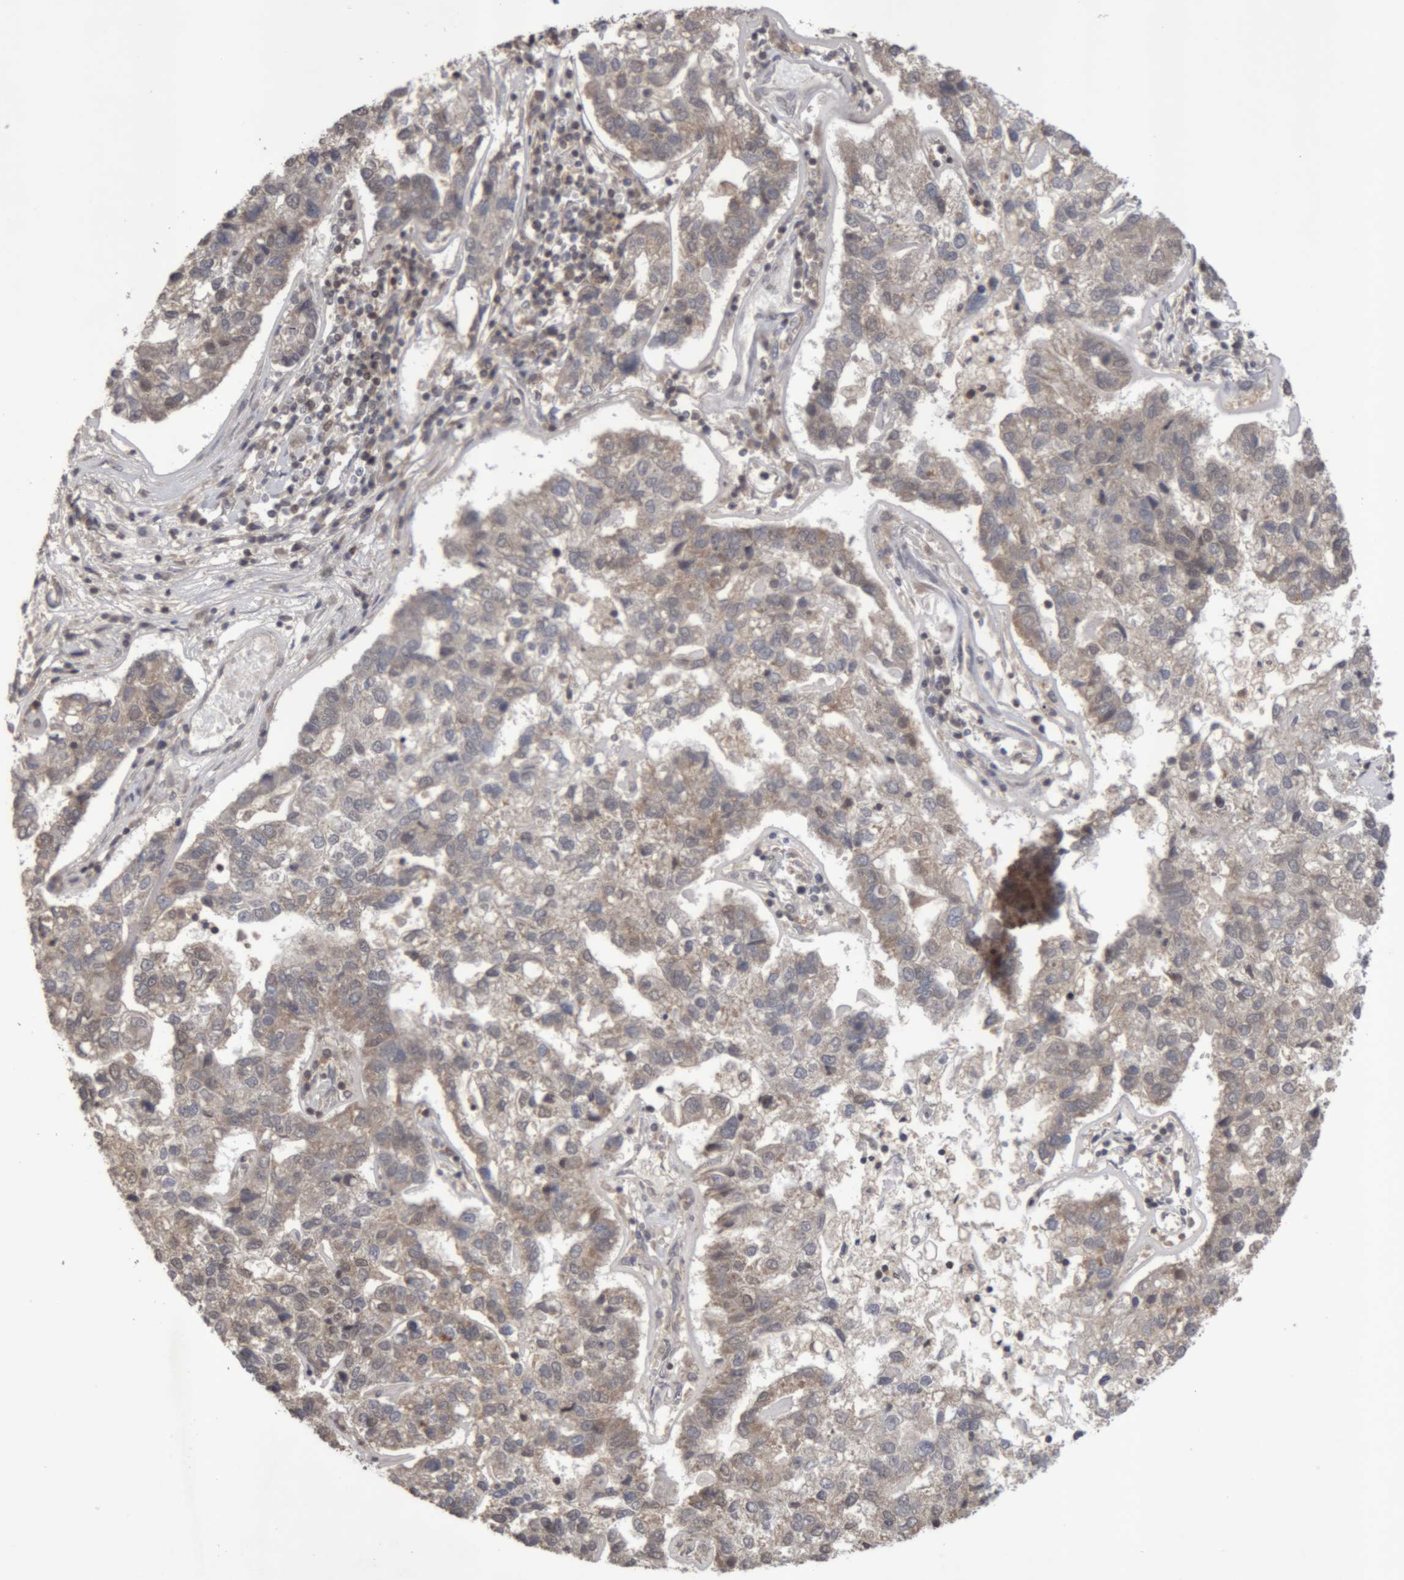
{"staining": {"intensity": "weak", "quantity": "25%-75%", "location": "cytoplasmic/membranous"}, "tissue": "pancreatic cancer", "cell_type": "Tumor cells", "image_type": "cancer", "snomed": [{"axis": "morphology", "description": "Adenocarcinoma, NOS"}, {"axis": "topography", "description": "Pancreas"}], "caption": "Pancreatic adenocarcinoma stained for a protein reveals weak cytoplasmic/membranous positivity in tumor cells.", "gene": "NFATC2", "patient": {"sex": "female", "age": 61}}